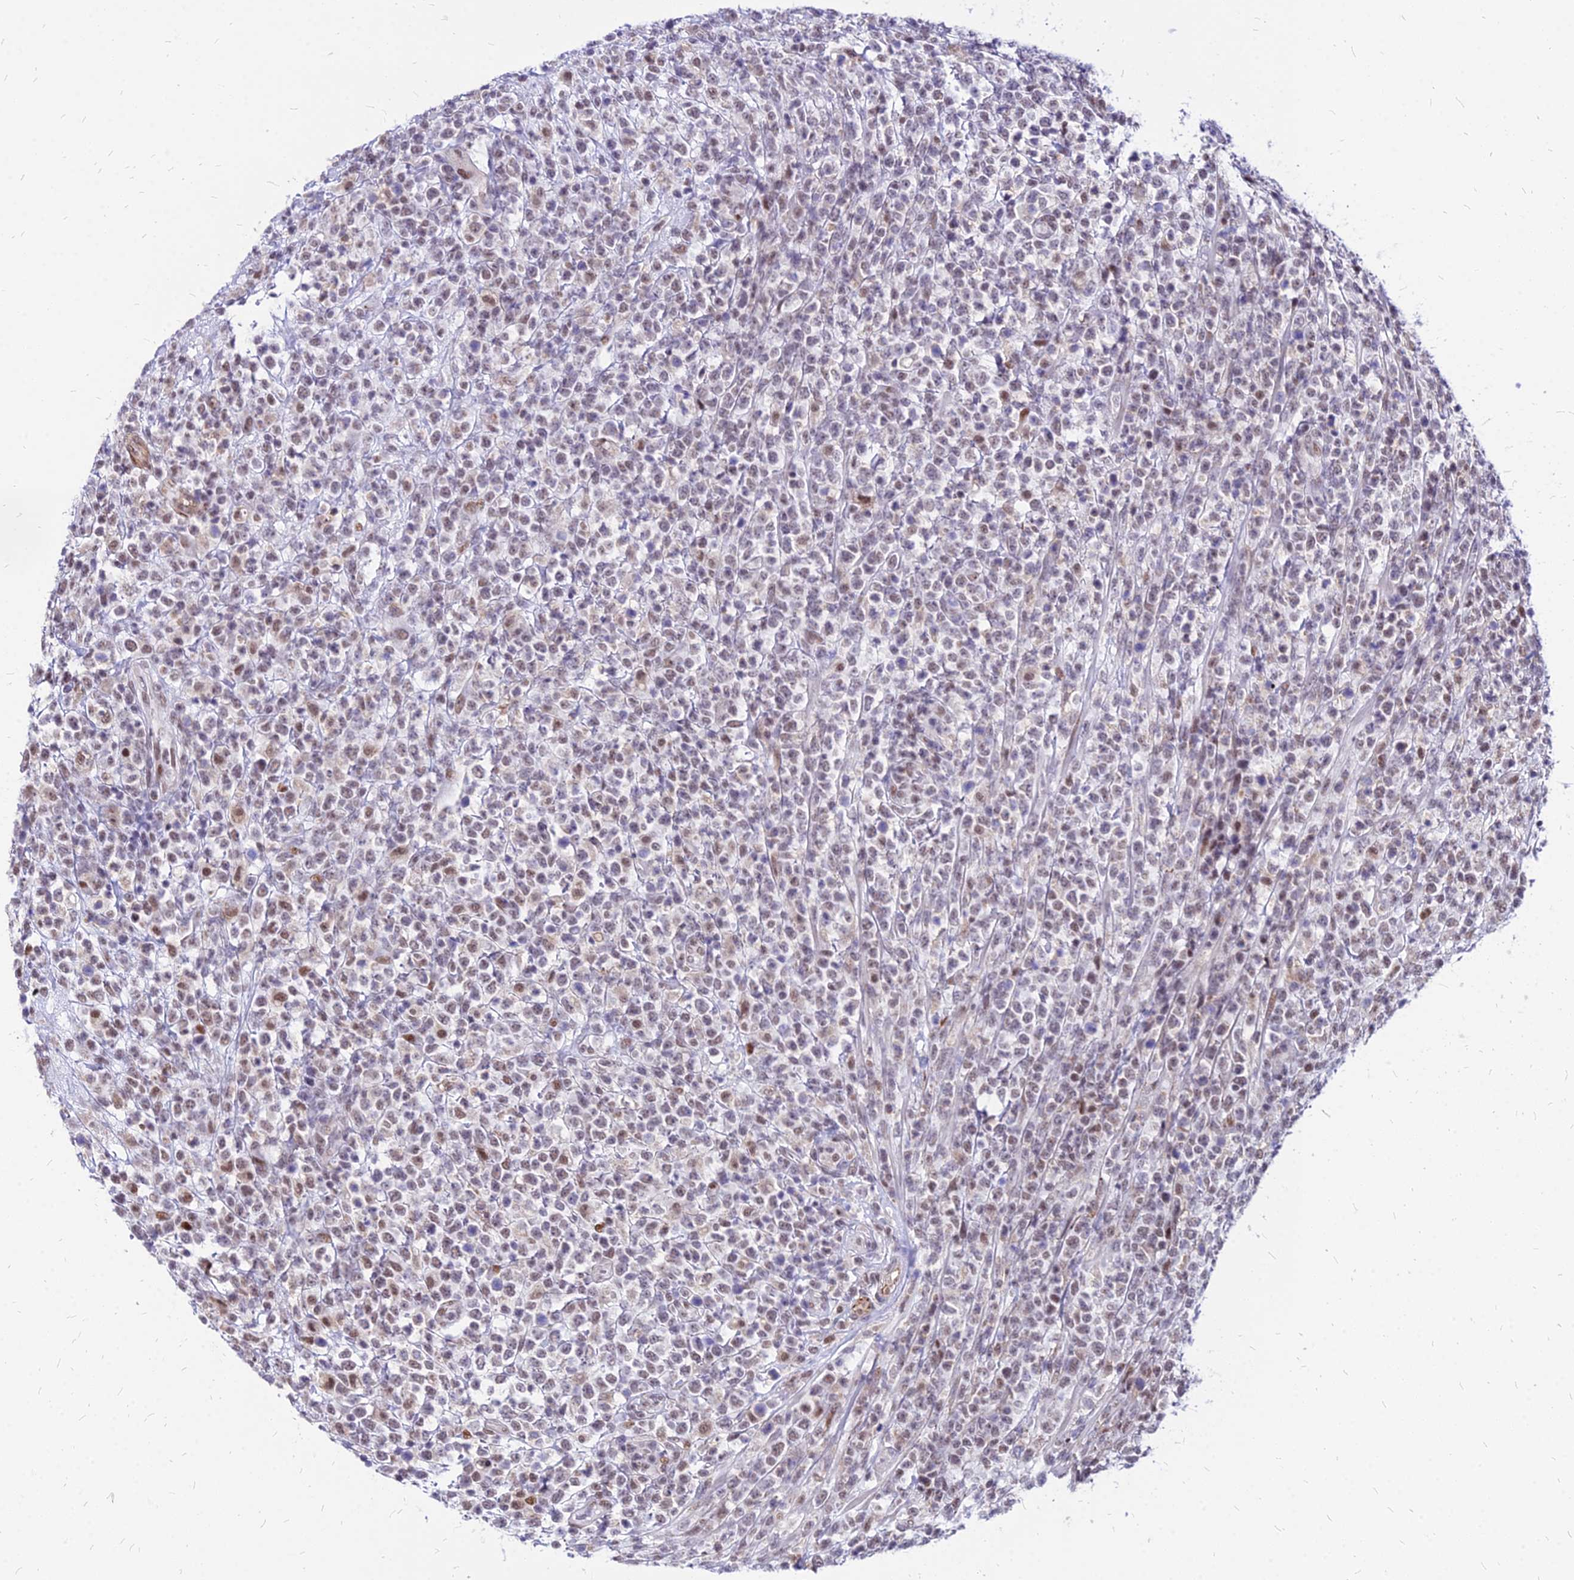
{"staining": {"intensity": "moderate", "quantity": "<25%", "location": "nuclear"}, "tissue": "lymphoma", "cell_type": "Tumor cells", "image_type": "cancer", "snomed": [{"axis": "morphology", "description": "Malignant lymphoma, non-Hodgkin's type, High grade"}, {"axis": "topography", "description": "Colon"}], "caption": "Malignant lymphoma, non-Hodgkin's type (high-grade) stained with DAB (3,3'-diaminobenzidine) immunohistochemistry (IHC) demonstrates low levels of moderate nuclear staining in approximately <25% of tumor cells.", "gene": "FDX2", "patient": {"sex": "female", "age": 53}}